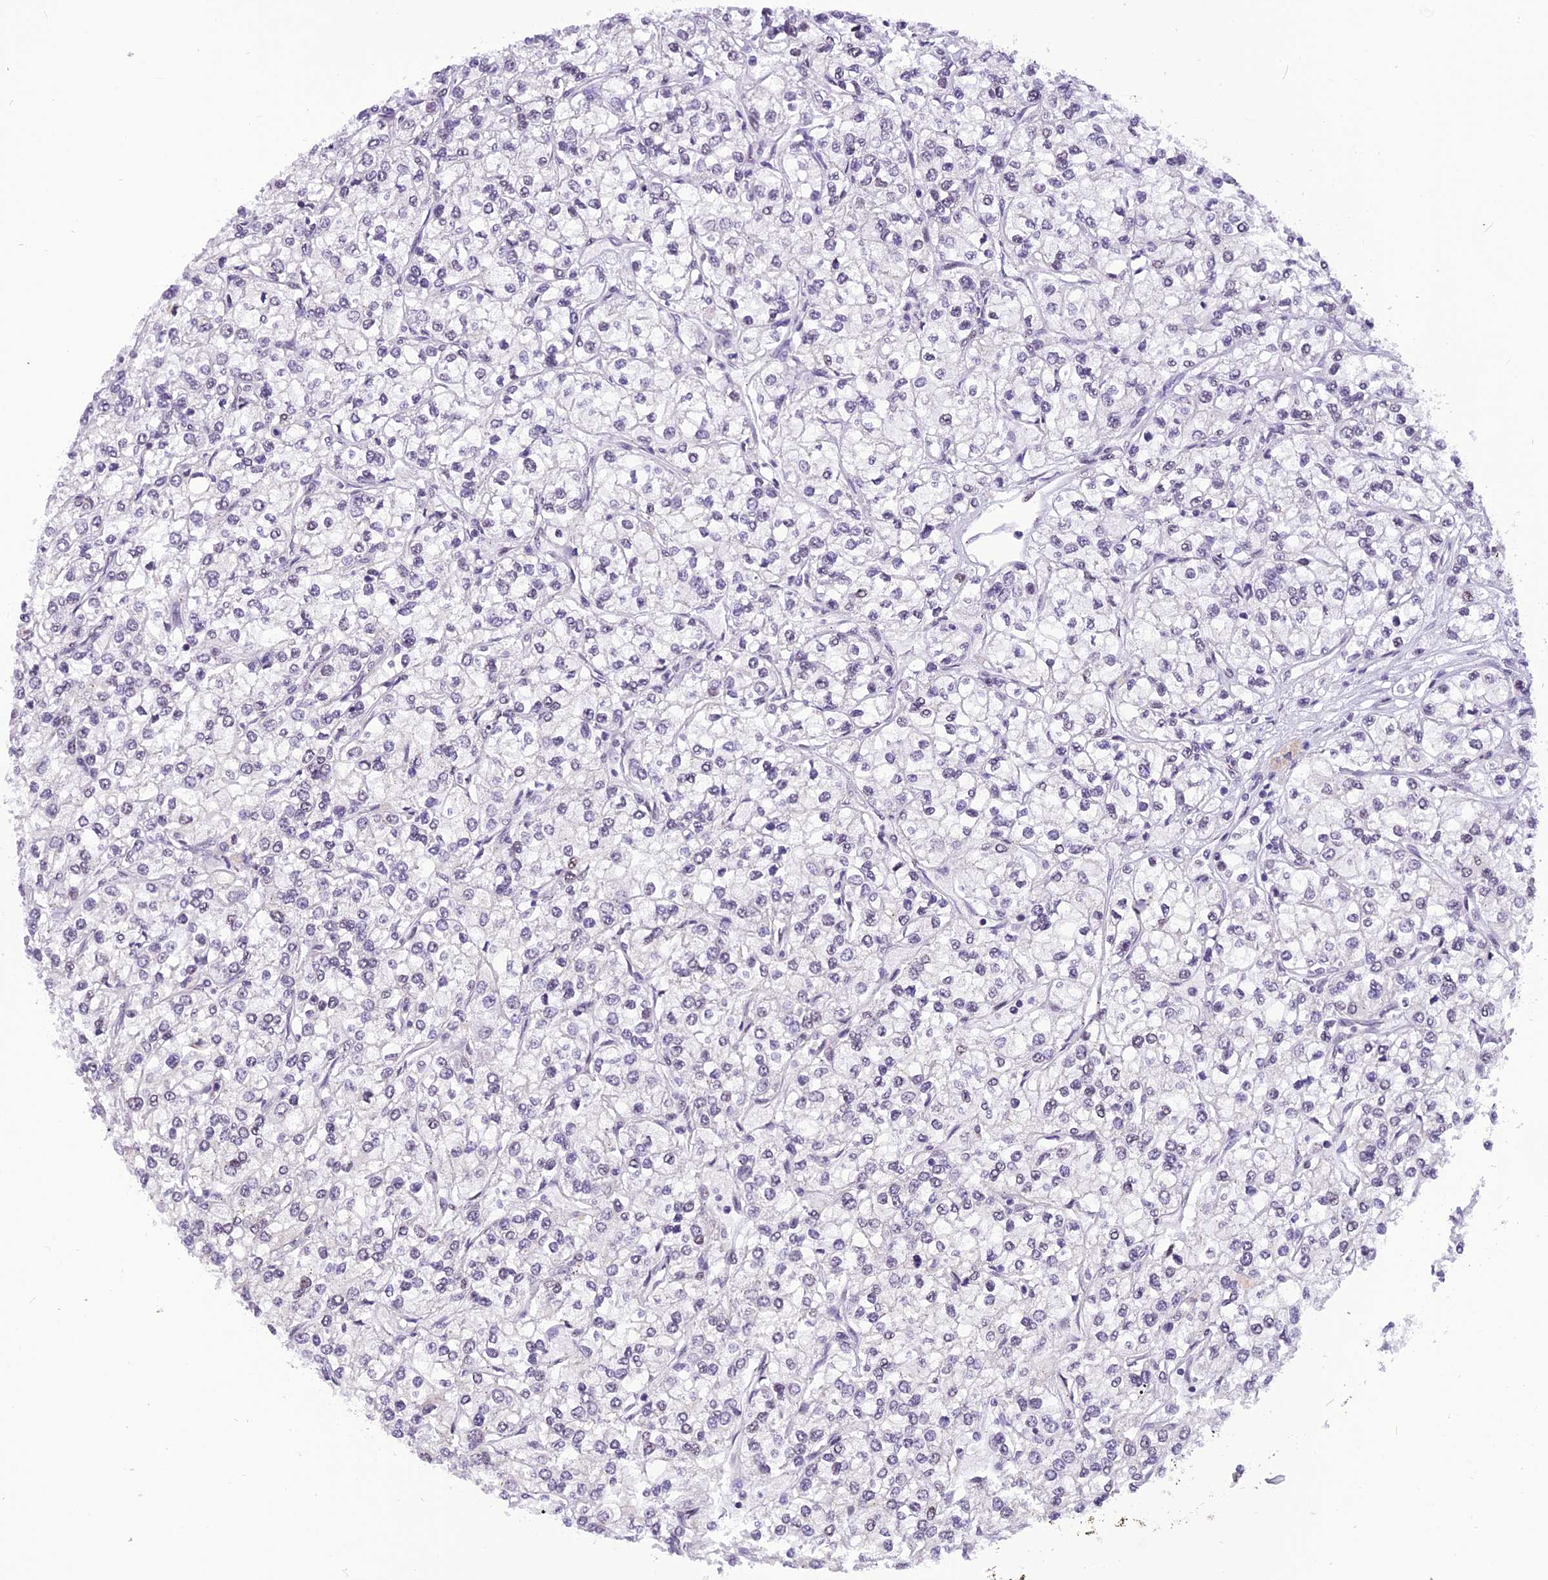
{"staining": {"intensity": "negative", "quantity": "none", "location": "none"}, "tissue": "renal cancer", "cell_type": "Tumor cells", "image_type": "cancer", "snomed": [{"axis": "morphology", "description": "Adenocarcinoma, NOS"}, {"axis": "topography", "description": "Kidney"}], "caption": "Micrograph shows no protein expression in tumor cells of renal adenocarcinoma tissue.", "gene": "IRF2BP1", "patient": {"sex": "male", "age": 80}}